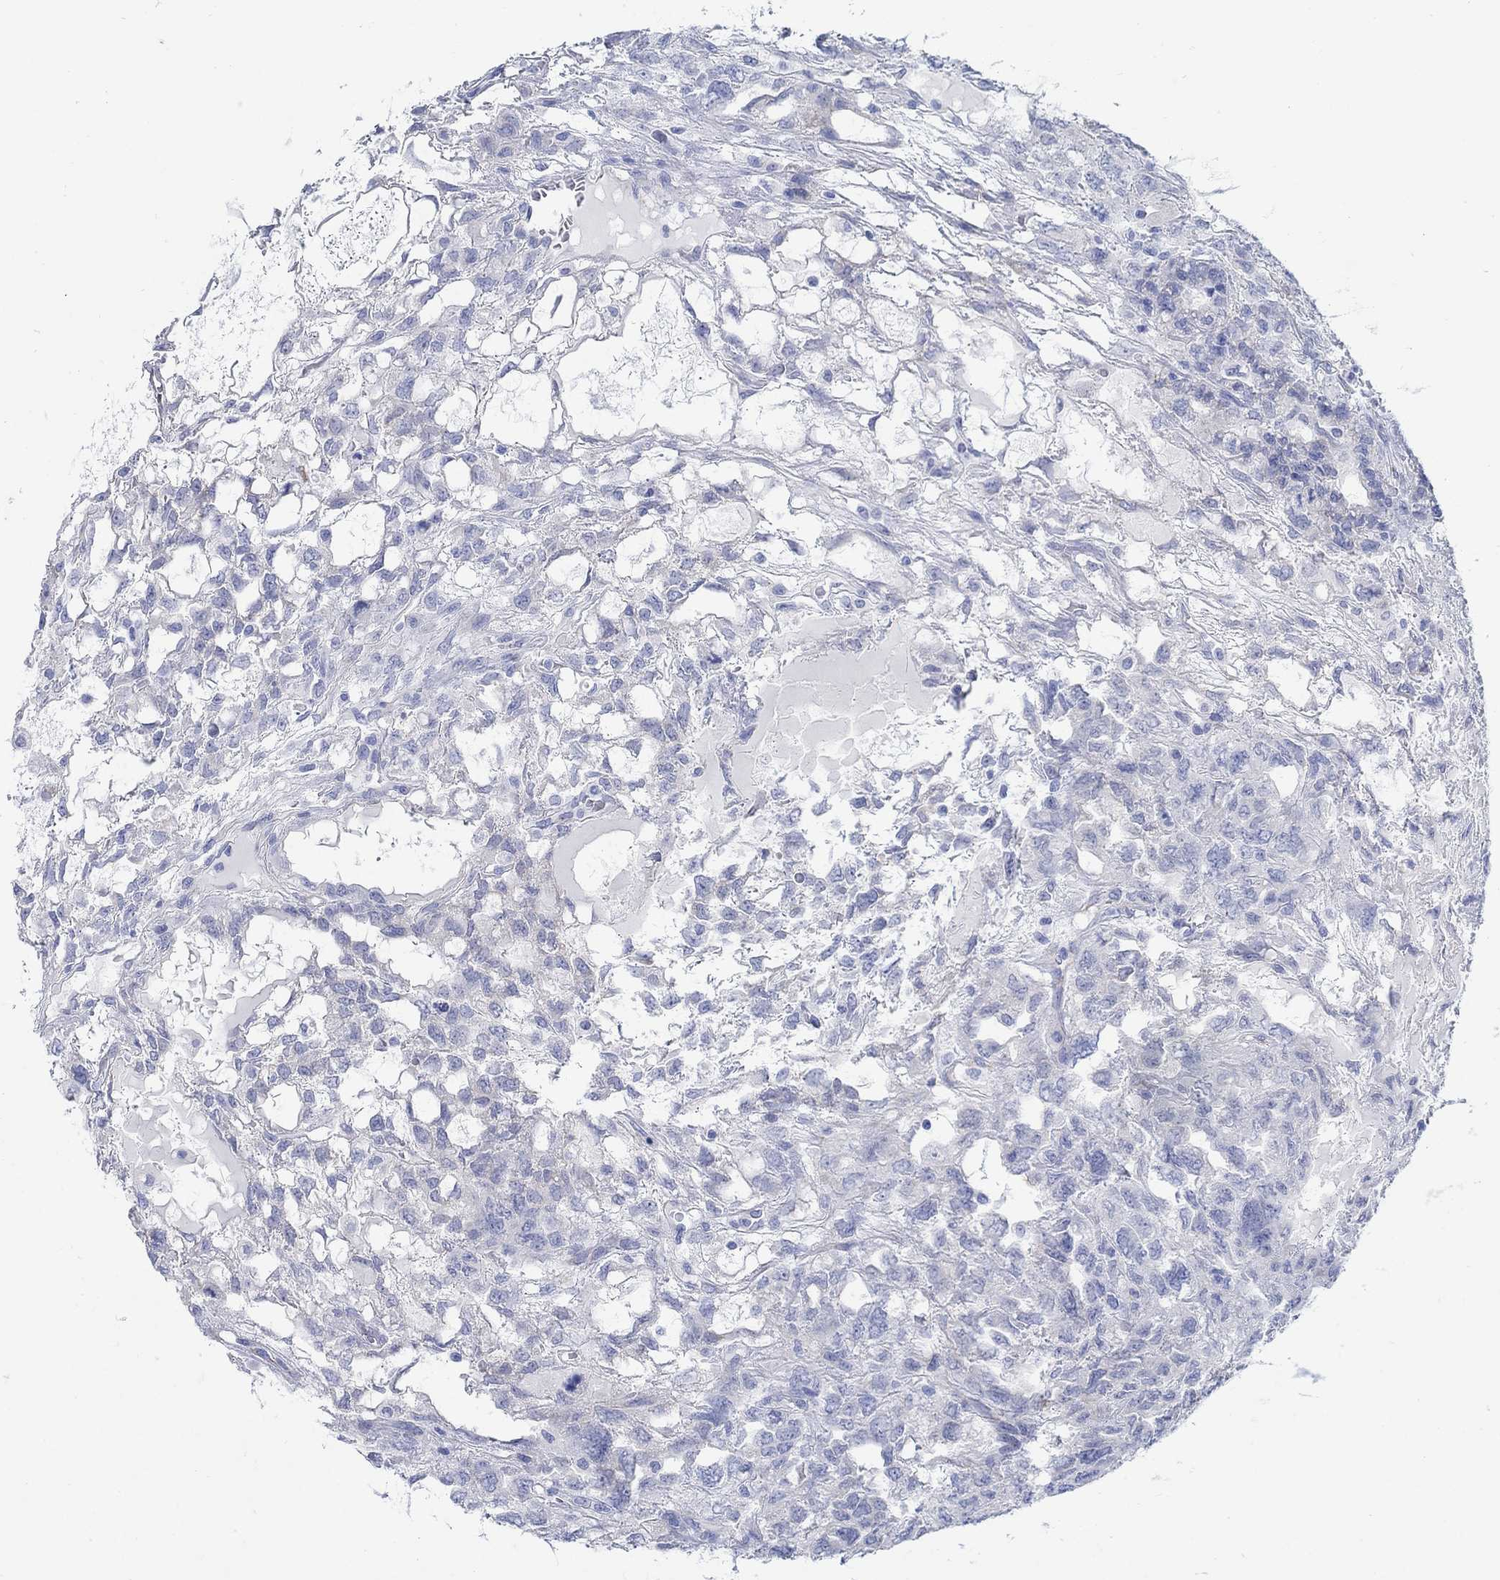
{"staining": {"intensity": "negative", "quantity": "none", "location": "none"}, "tissue": "testis cancer", "cell_type": "Tumor cells", "image_type": "cancer", "snomed": [{"axis": "morphology", "description": "Seminoma, NOS"}, {"axis": "topography", "description": "Testis"}], "caption": "This is an IHC micrograph of testis cancer (seminoma). There is no positivity in tumor cells.", "gene": "ZDHHC14", "patient": {"sex": "male", "age": 52}}